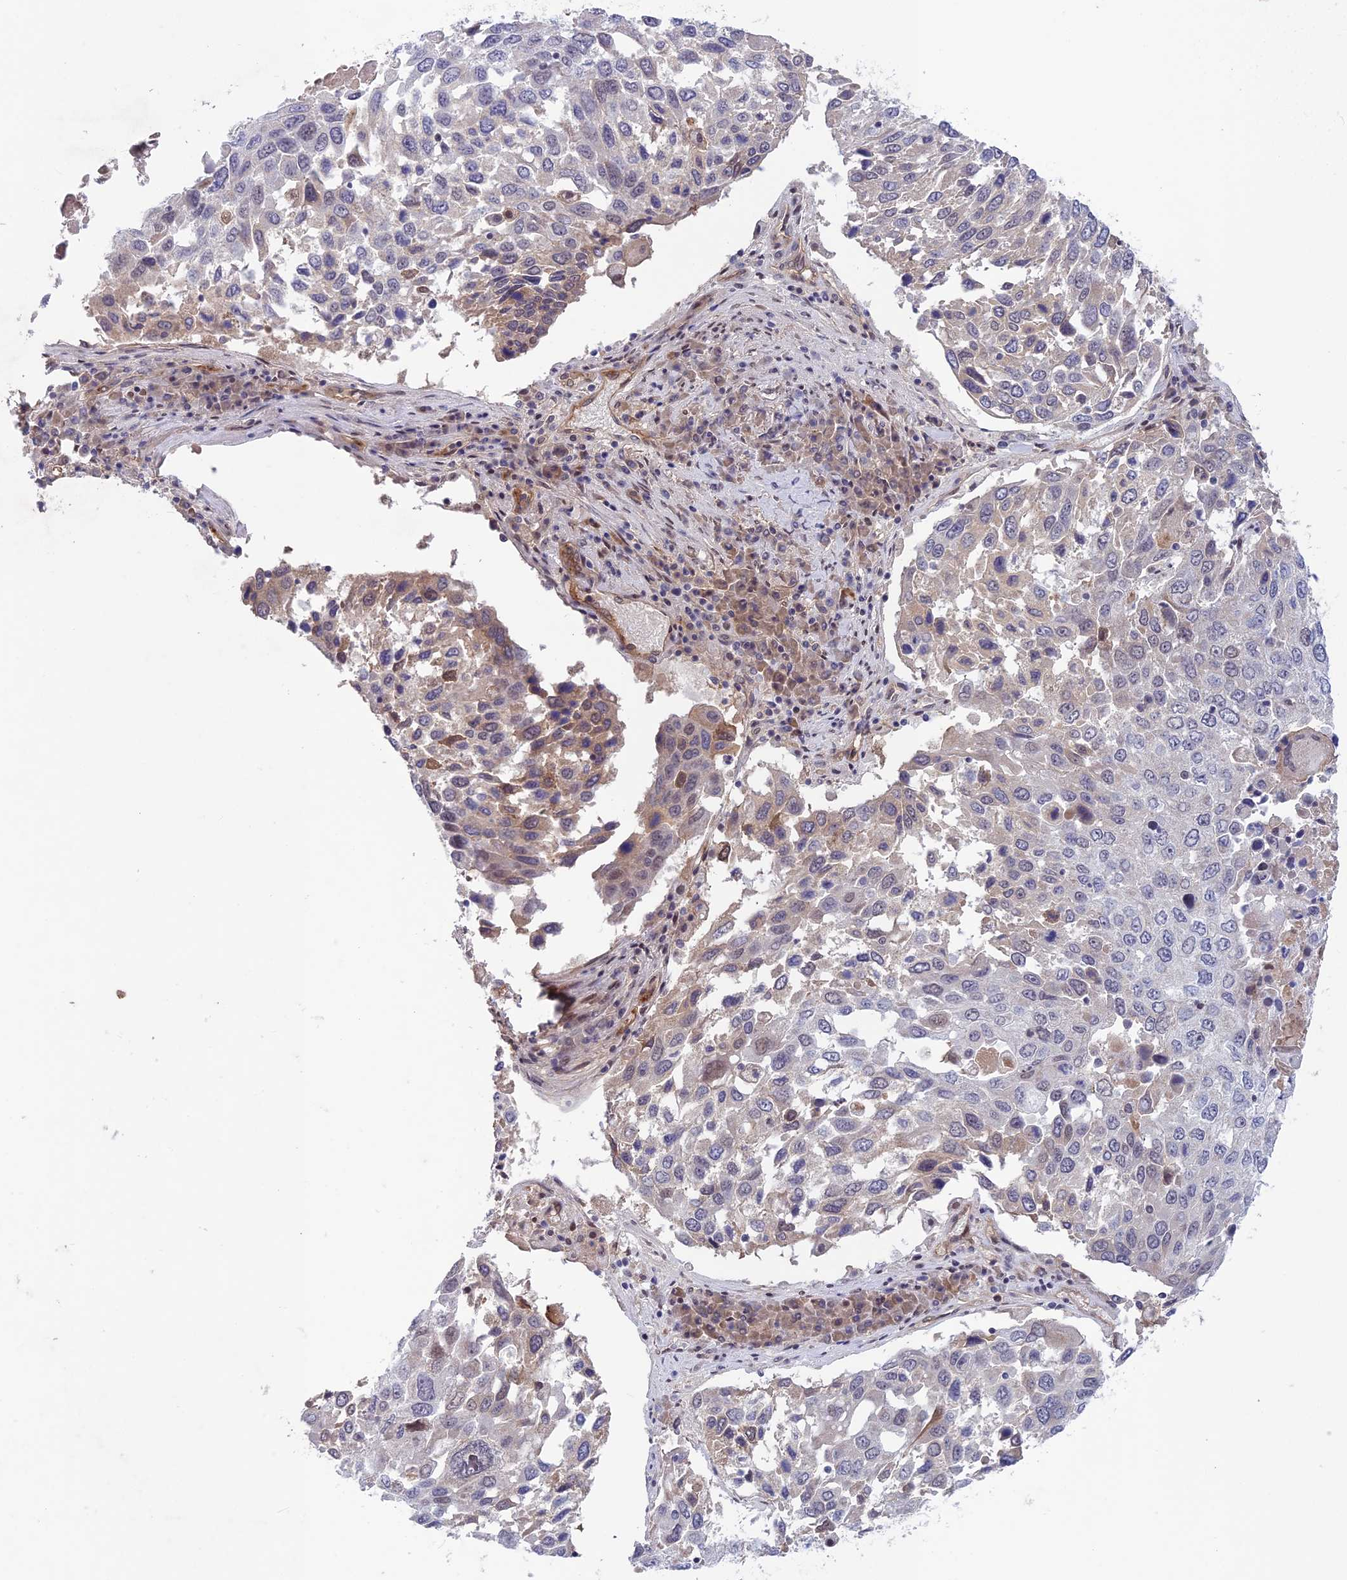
{"staining": {"intensity": "moderate", "quantity": "<25%", "location": "cytoplasmic/membranous"}, "tissue": "lung cancer", "cell_type": "Tumor cells", "image_type": "cancer", "snomed": [{"axis": "morphology", "description": "Squamous cell carcinoma, NOS"}, {"axis": "topography", "description": "Lung"}], "caption": "Protein staining of lung cancer tissue exhibits moderate cytoplasmic/membranous expression in approximately <25% of tumor cells. Nuclei are stained in blue.", "gene": "FKBPL", "patient": {"sex": "male", "age": 65}}